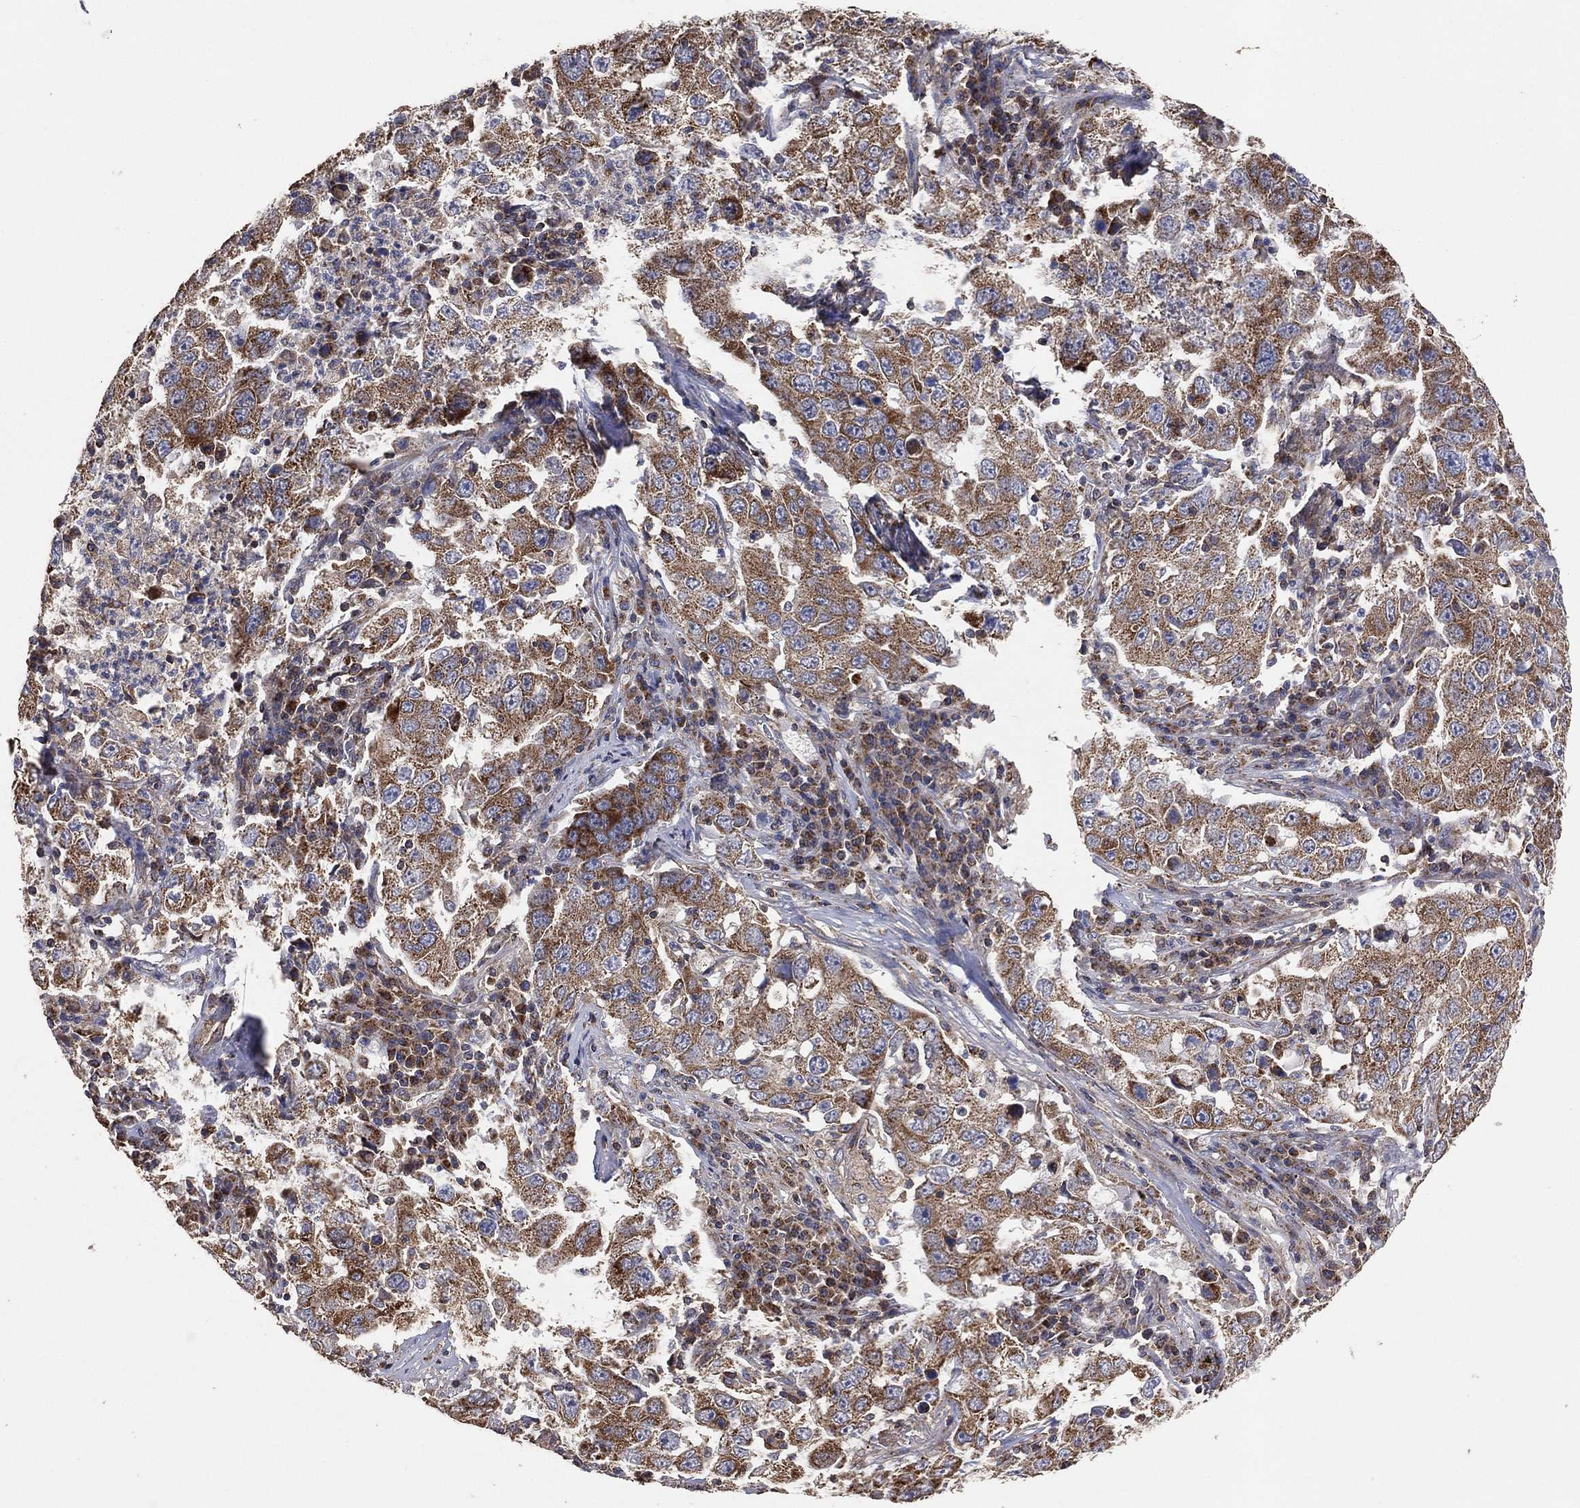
{"staining": {"intensity": "moderate", "quantity": "25%-75%", "location": "cytoplasmic/membranous"}, "tissue": "lung cancer", "cell_type": "Tumor cells", "image_type": "cancer", "snomed": [{"axis": "morphology", "description": "Adenocarcinoma, NOS"}, {"axis": "topography", "description": "Lung"}], "caption": "Protein staining by immunohistochemistry exhibits moderate cytoplasmic/membranous staining in approximately 25%-75% of tumor cells in lung cancer (adenocarcinoma).", "gene": "LIMD1", "patient": {"sex": "male", "age": 73}}